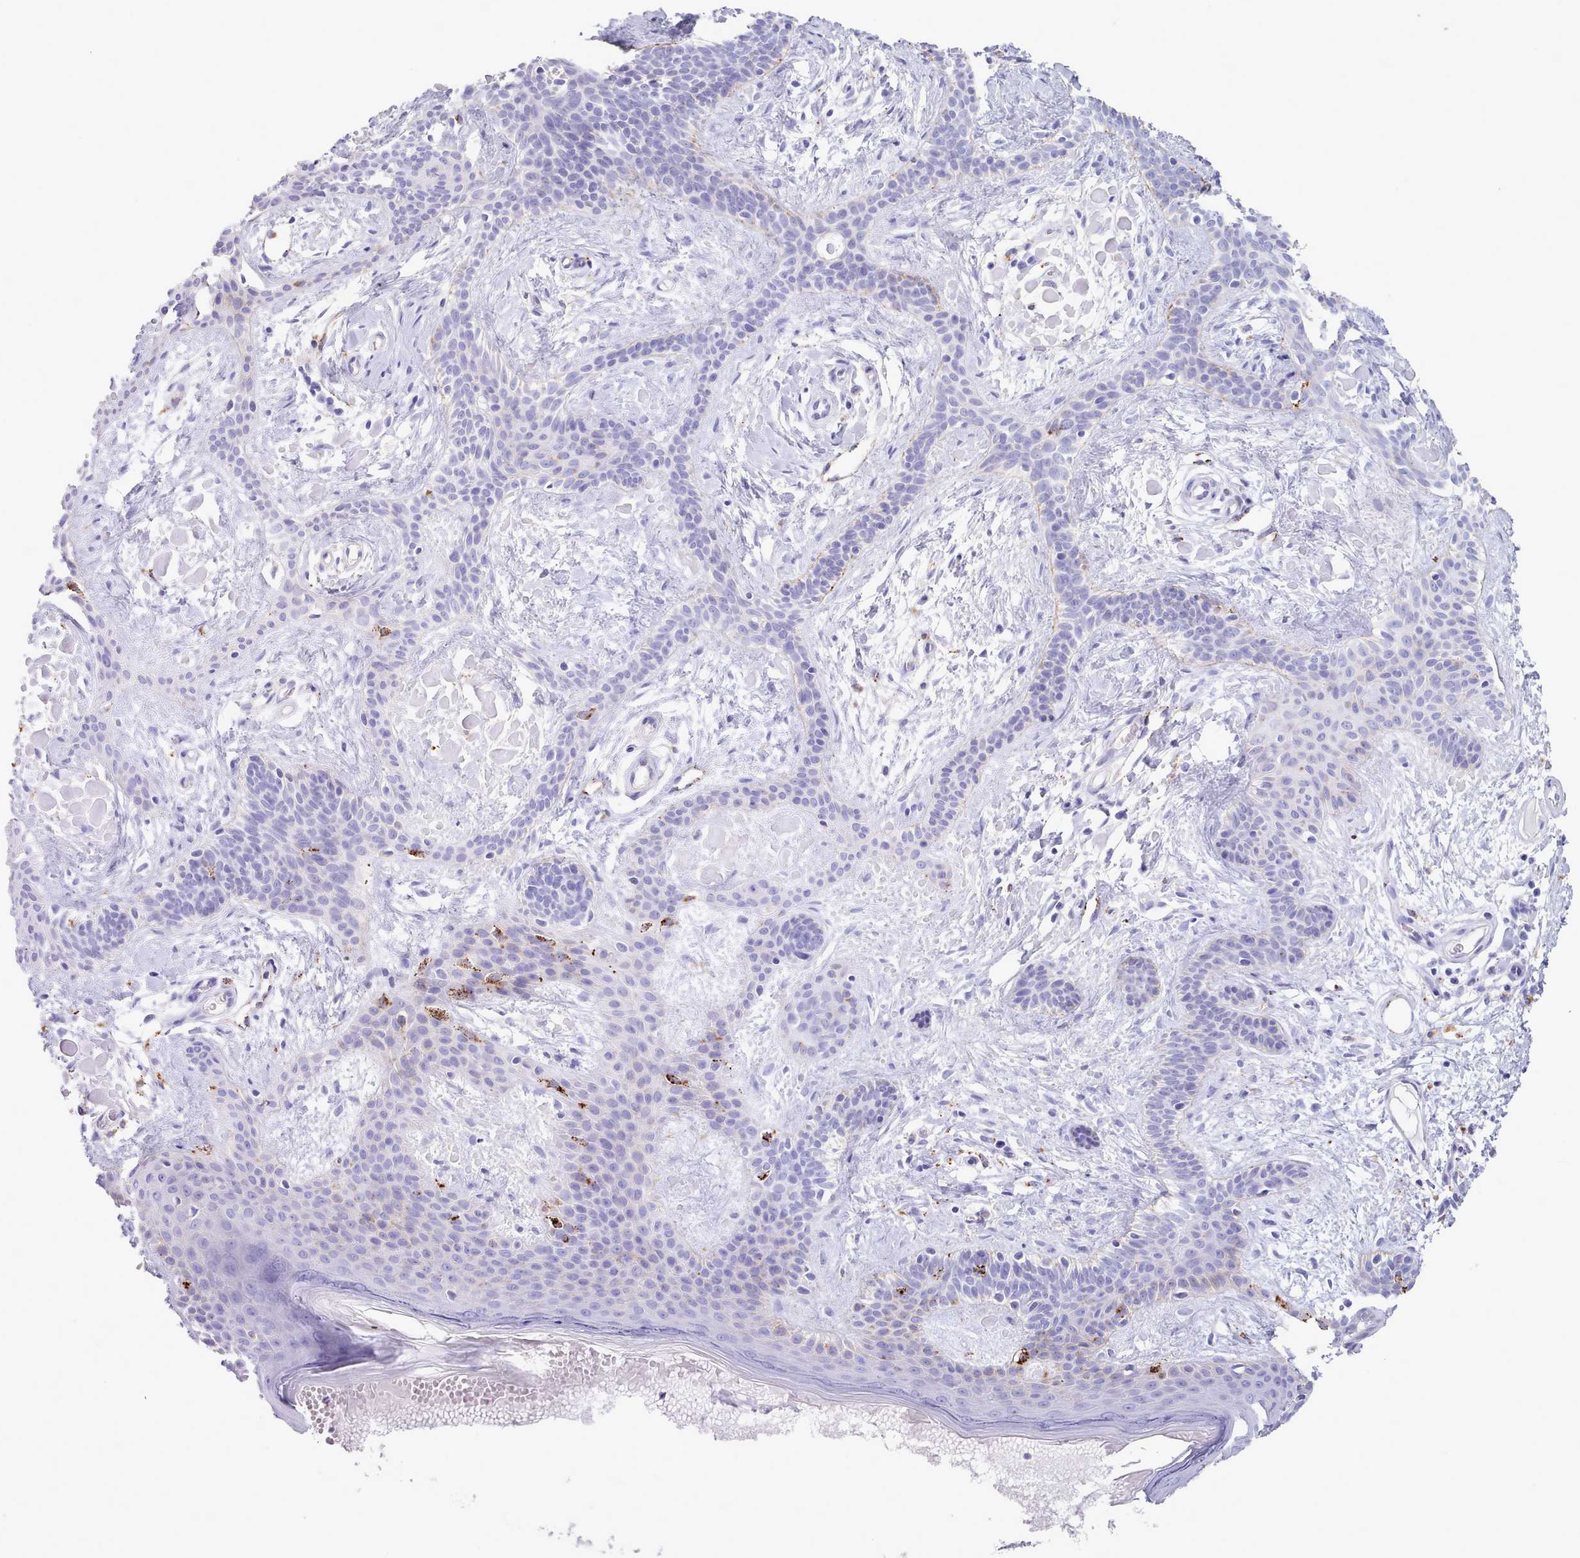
{"staining": {"intensity": "negative", "quantity": "none", "location": "none"}, "tissue": "skin cancer", "cell_type": "Tumor cells", "image_type": "cancer", "snomed": [{"axis": "morphology", "description": "Basal cell carcinoma"}, {"axis": "topography", "description": "Skin"}], "caption": "Micrograph shows no protein expression in tumor cells of skin cancer tissue.", "gene": "GAA", "patient": {"sex": "male", "age": 78}}